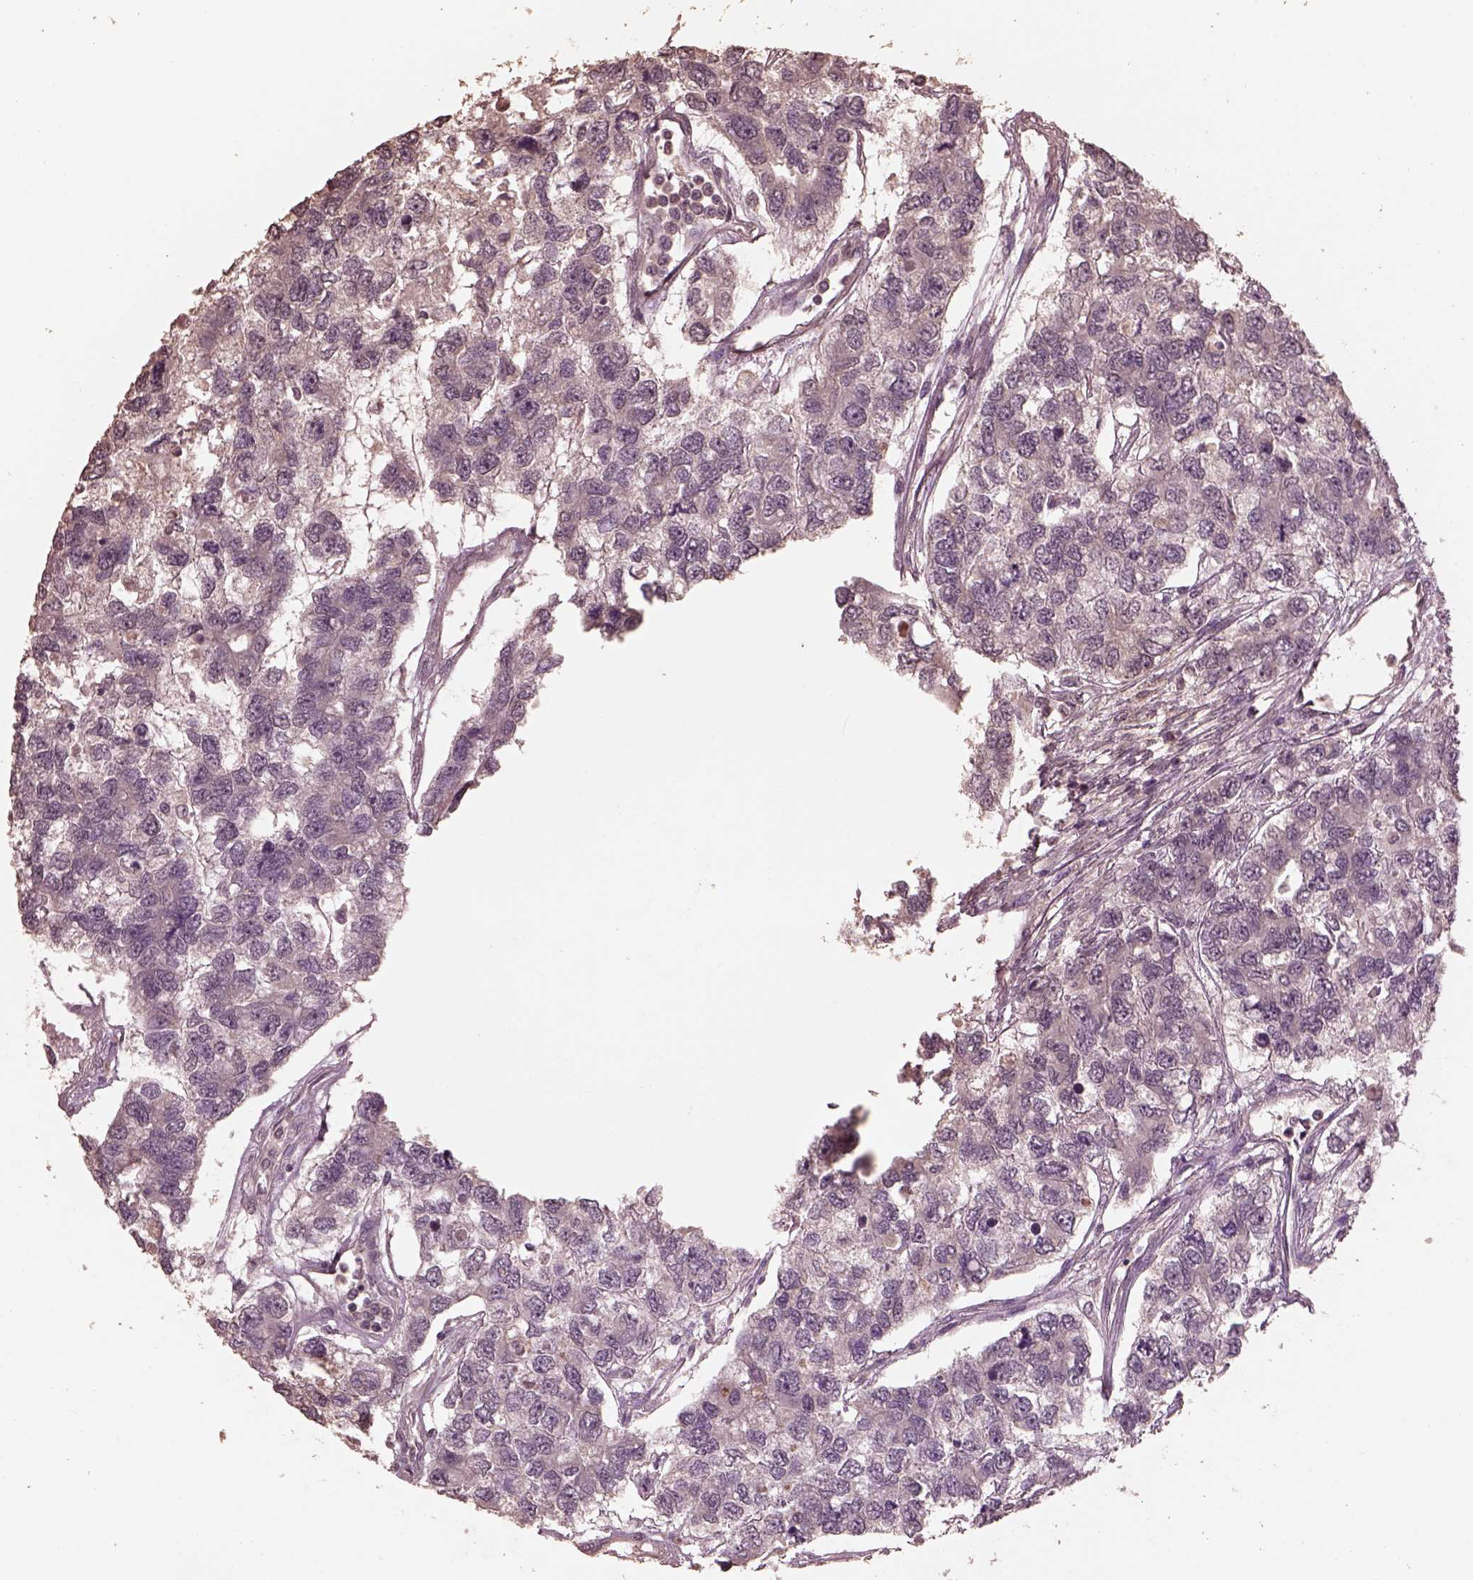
{"staining": {"intensity": "negative", "quantity": "none", "location": "none"}, "tissue": "testis cancer", "cell_type": "Tumor cells", "image_type": "cancer", "snomed": [{"axis": "morphology", "description": "Seminoma, NOS"}, {"axis": "topography", "description": "Testis"}], "caption": "Tumor cells show no significant expression in testis cancer.", "gene": "CPT1C", "patient": {"sex": "male", "age": 52}}